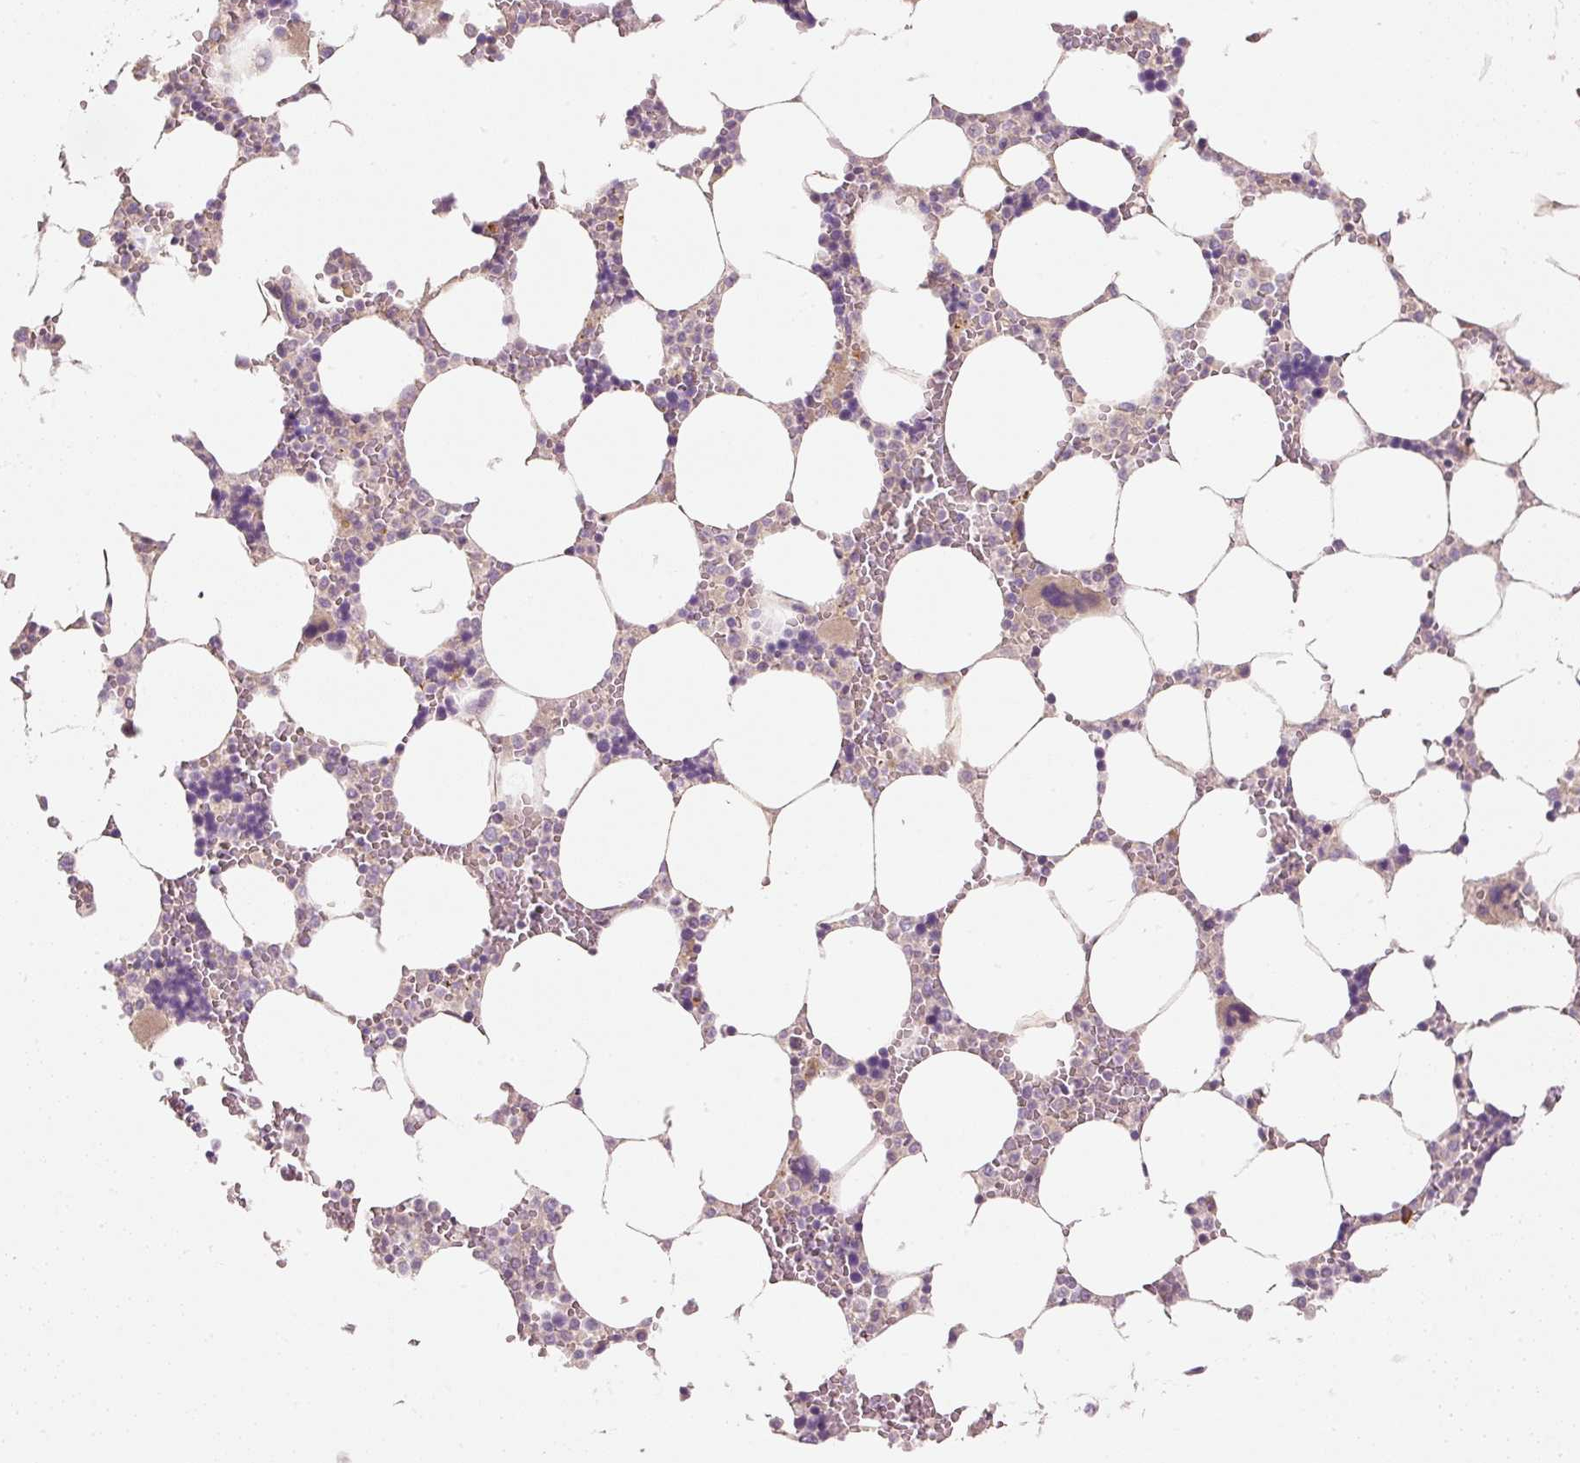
{"staining": {"intensity": "weak", "quantity": "<25%", "location": "cytoplasmic/membranous"}, "tissue": "bone marrow", "cell_type": "Hematopoietic cells", "image_type": "normal", "snomed": [{"axis": "morphology", "description": "Normal tissue, NOS"}, {"axis": "topography", "description": "Bone marrow"}], "caption": "High power microscopy image of an IHC photomicrograph of normal bone marrow, revealing no significant positivity in hematopoietic cells.", "gene": "RNF167", "patient": {"sex": "male", "age": 64}}